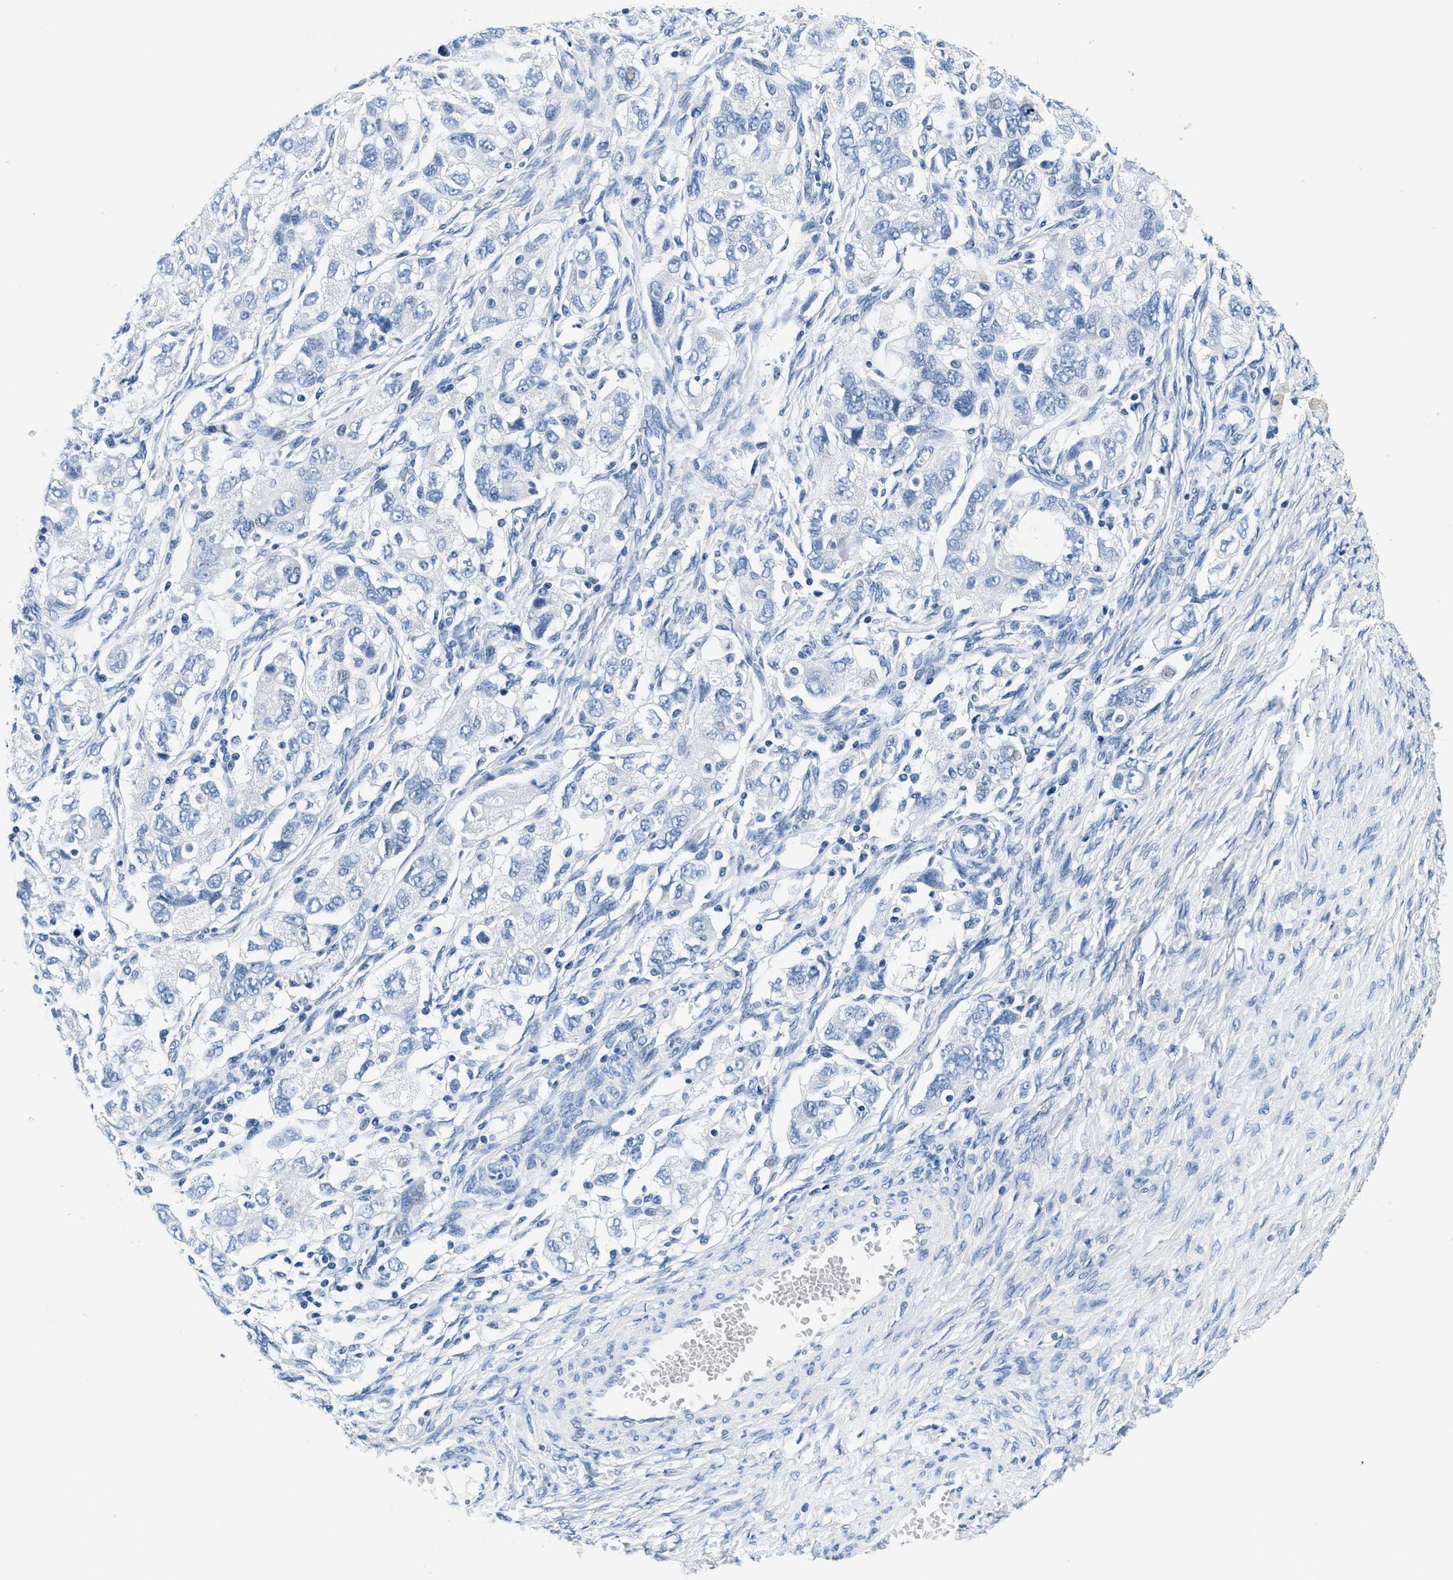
{"staining": {"intensity": "negative", "quantity": "none", "location": "none"}, "tissue": "ovarian cancer", "cell_type": "Tumor cells", "image_type": "cancer", "snomed": [{"axis": "morphology", "description": "Carcinoma, NOS"}, {"axis": "morphology", "description": "Cystadenocarcinoma, serous, NOS"}, {"axis": "topography", "description": "Ovary"}], "caption": "The photomicrograph exhibits no staining of tumor cells in ovarian cancer (serous cystadenocarcinoma).", "gene": "GSTM3", "patient": {"sex": "female", "age": 69}}